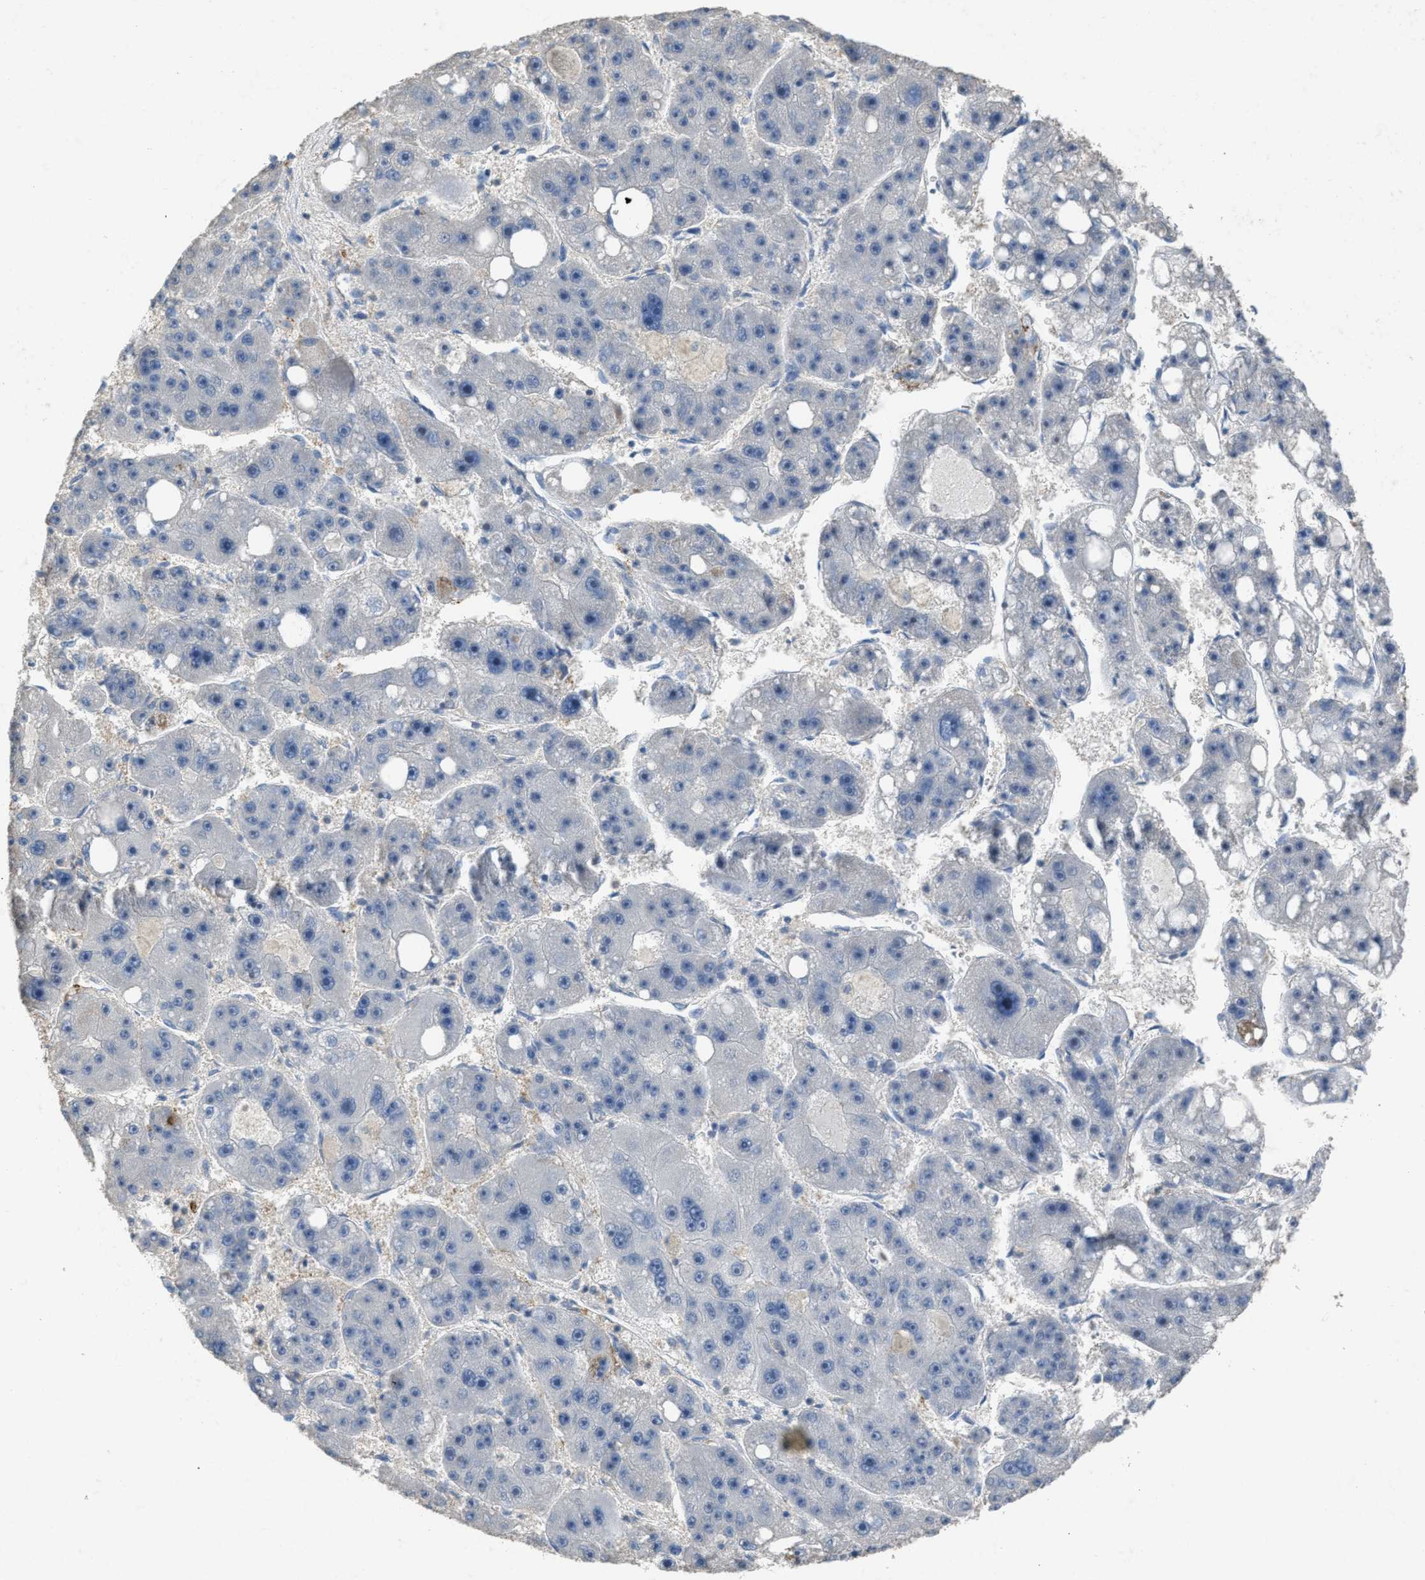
{"staining": {"intensity": "negative", "quantity": "none", "location": "none"}, "tissue": "liver cancer", "cell_type": "Tumor cells", "image_type": "cancer", "snomed": [{"axis": "morphology", "description": "Carcinoma, Hepatocellular, NOS"}, {"axis": "topography", "description": "Liver"}], "caption": "IHC of hepatocellular carcinoma (liver) shows no expression in tumor cells. (DAB IHC, high magnification).", "gene": "OR51E1", "patient": {"sex": "female", "age": 61}}